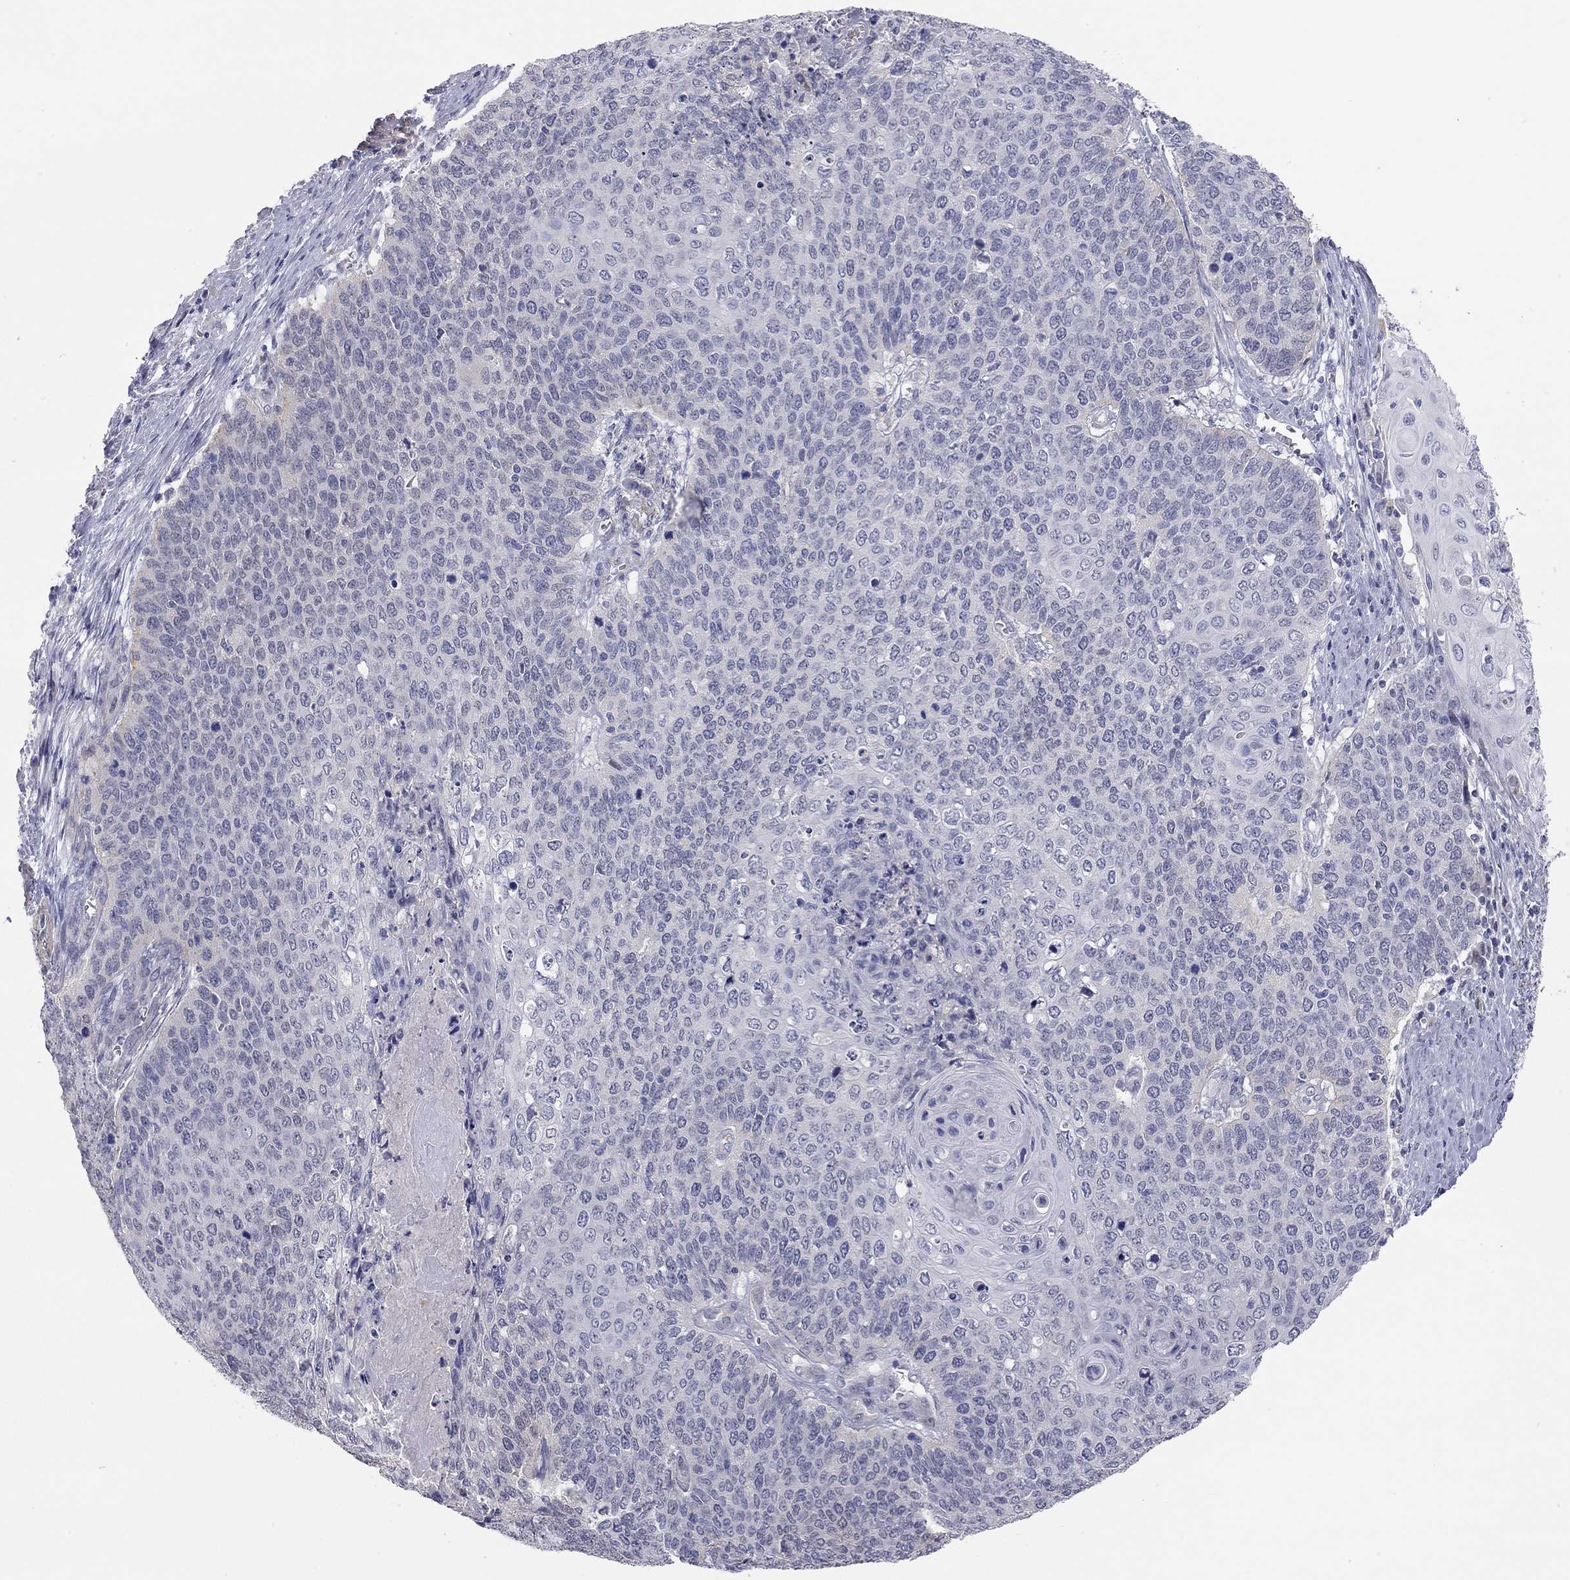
{"staining": {"intensity": "moderate", "quantity": "<25%", "location": "nuclear"}, "tissue": "cervical cancer", "cell_type": "Tumor cells", "image_type": "cancer", "snomed": [{"axis": "morphology", "description": "Squamous cell carcinoma, NOS"}, {"axis": "topography", "description": "Cervix"}], "caption": "This image exhibits immunohistochemistry staining of squamous cell carcinoma (cervical), with low moderate nuclear staining in about <25% of tumor cells.", "gene": "PAPSS2", "patient": {"sex": "female", "age": 39}}